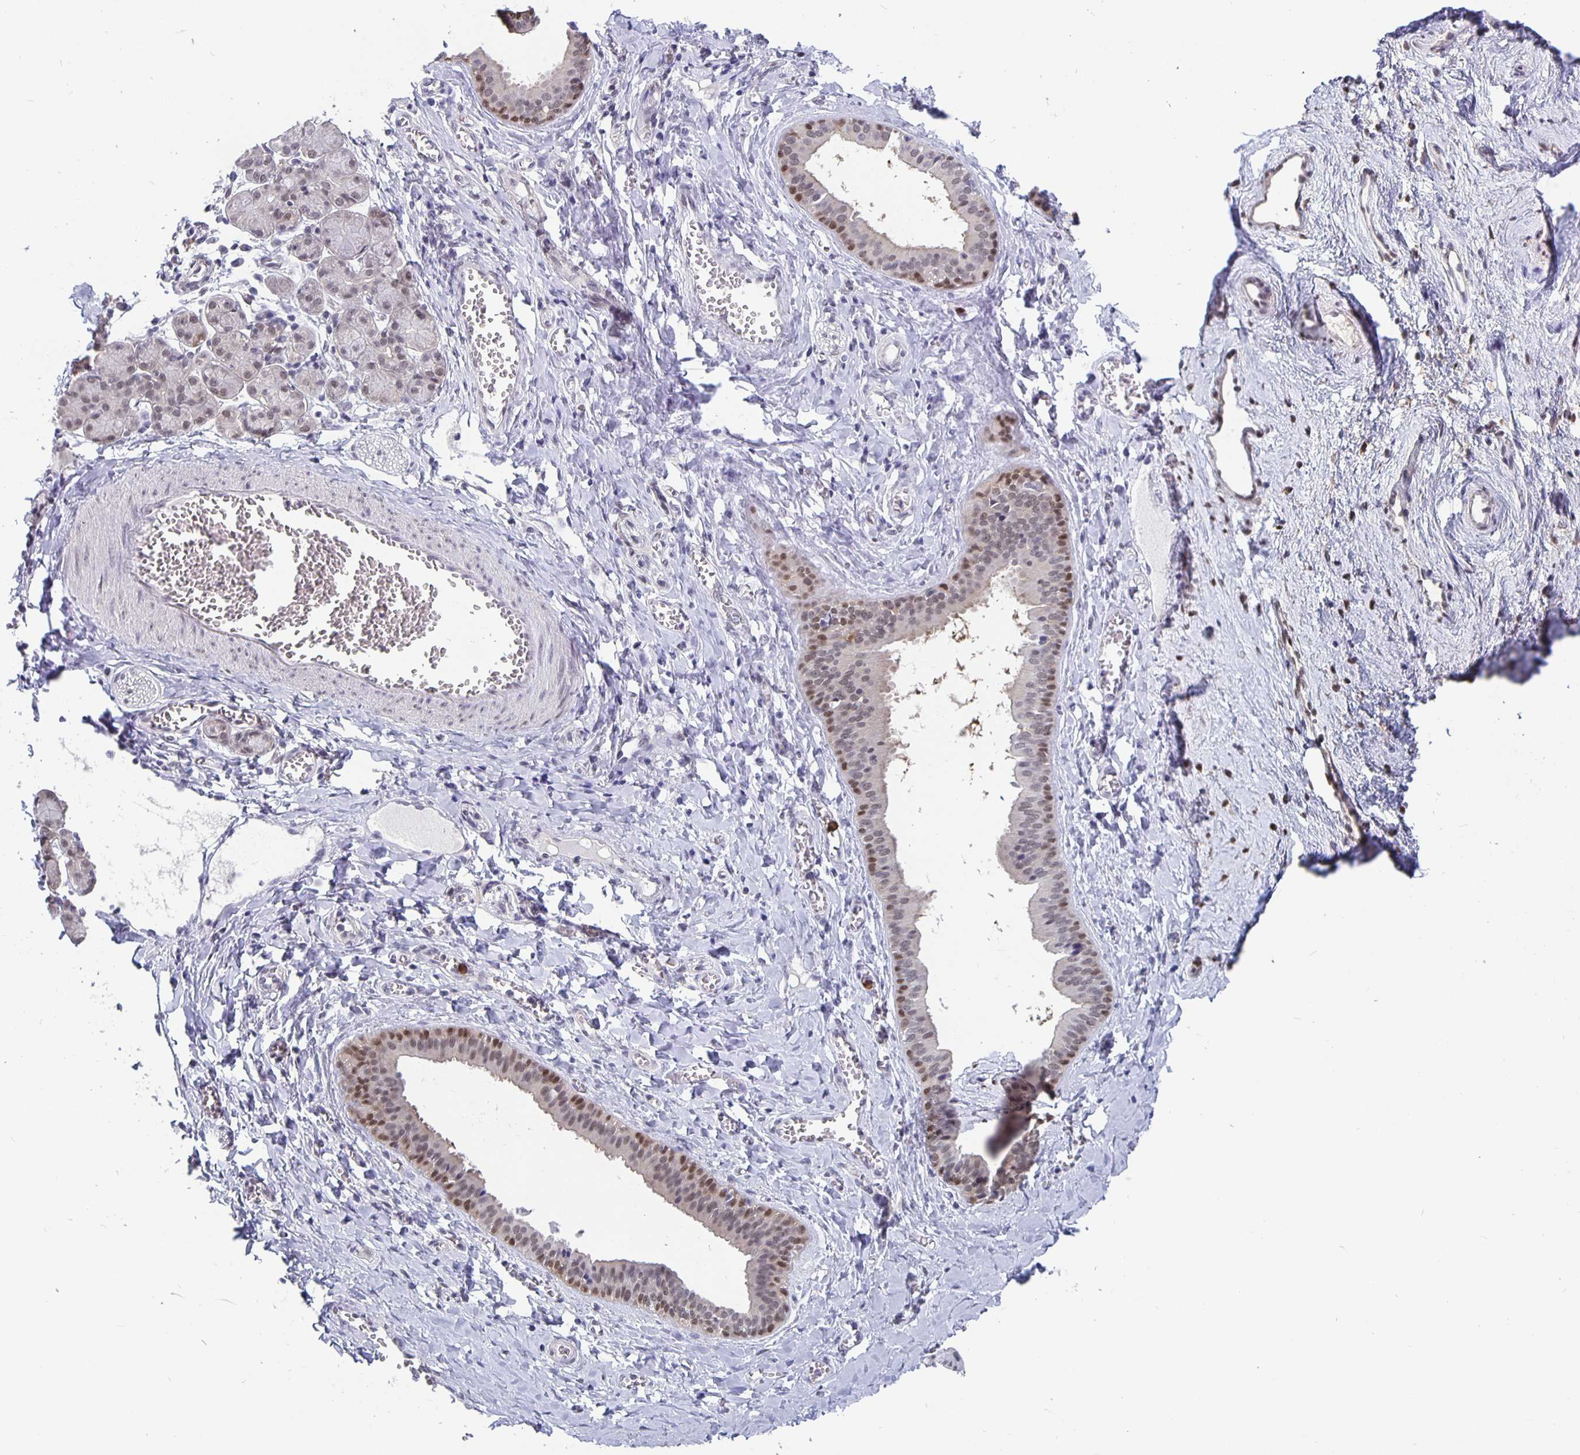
{"staining": {"intensity": "moderate", "quantity": "<25%", "location": "nuclear"}, "tissue": "salivary gland", "cell_type": "Glandular cells", "image_type": "normal", "snomed": [{"axis": "morphology", "description": "Normal tissue, NOS"}, {"axis": "morphology", "description": "Inflammation, NOS"}, {"axis": "topography", "description": "Lymph node"}, {"axis": "topography", "description": "Salivary gland"}], "caption": "High-magnification brightfield microscopy of normal salivary gland stained with DAB (brown) and counterstained with hematoxylin (blue). glandular cells exhibit moderate nuclear expression is identified in approximately<25% of cells.", "gene": "ZNF691", "patient": {"sex": "male", "age": 3}}